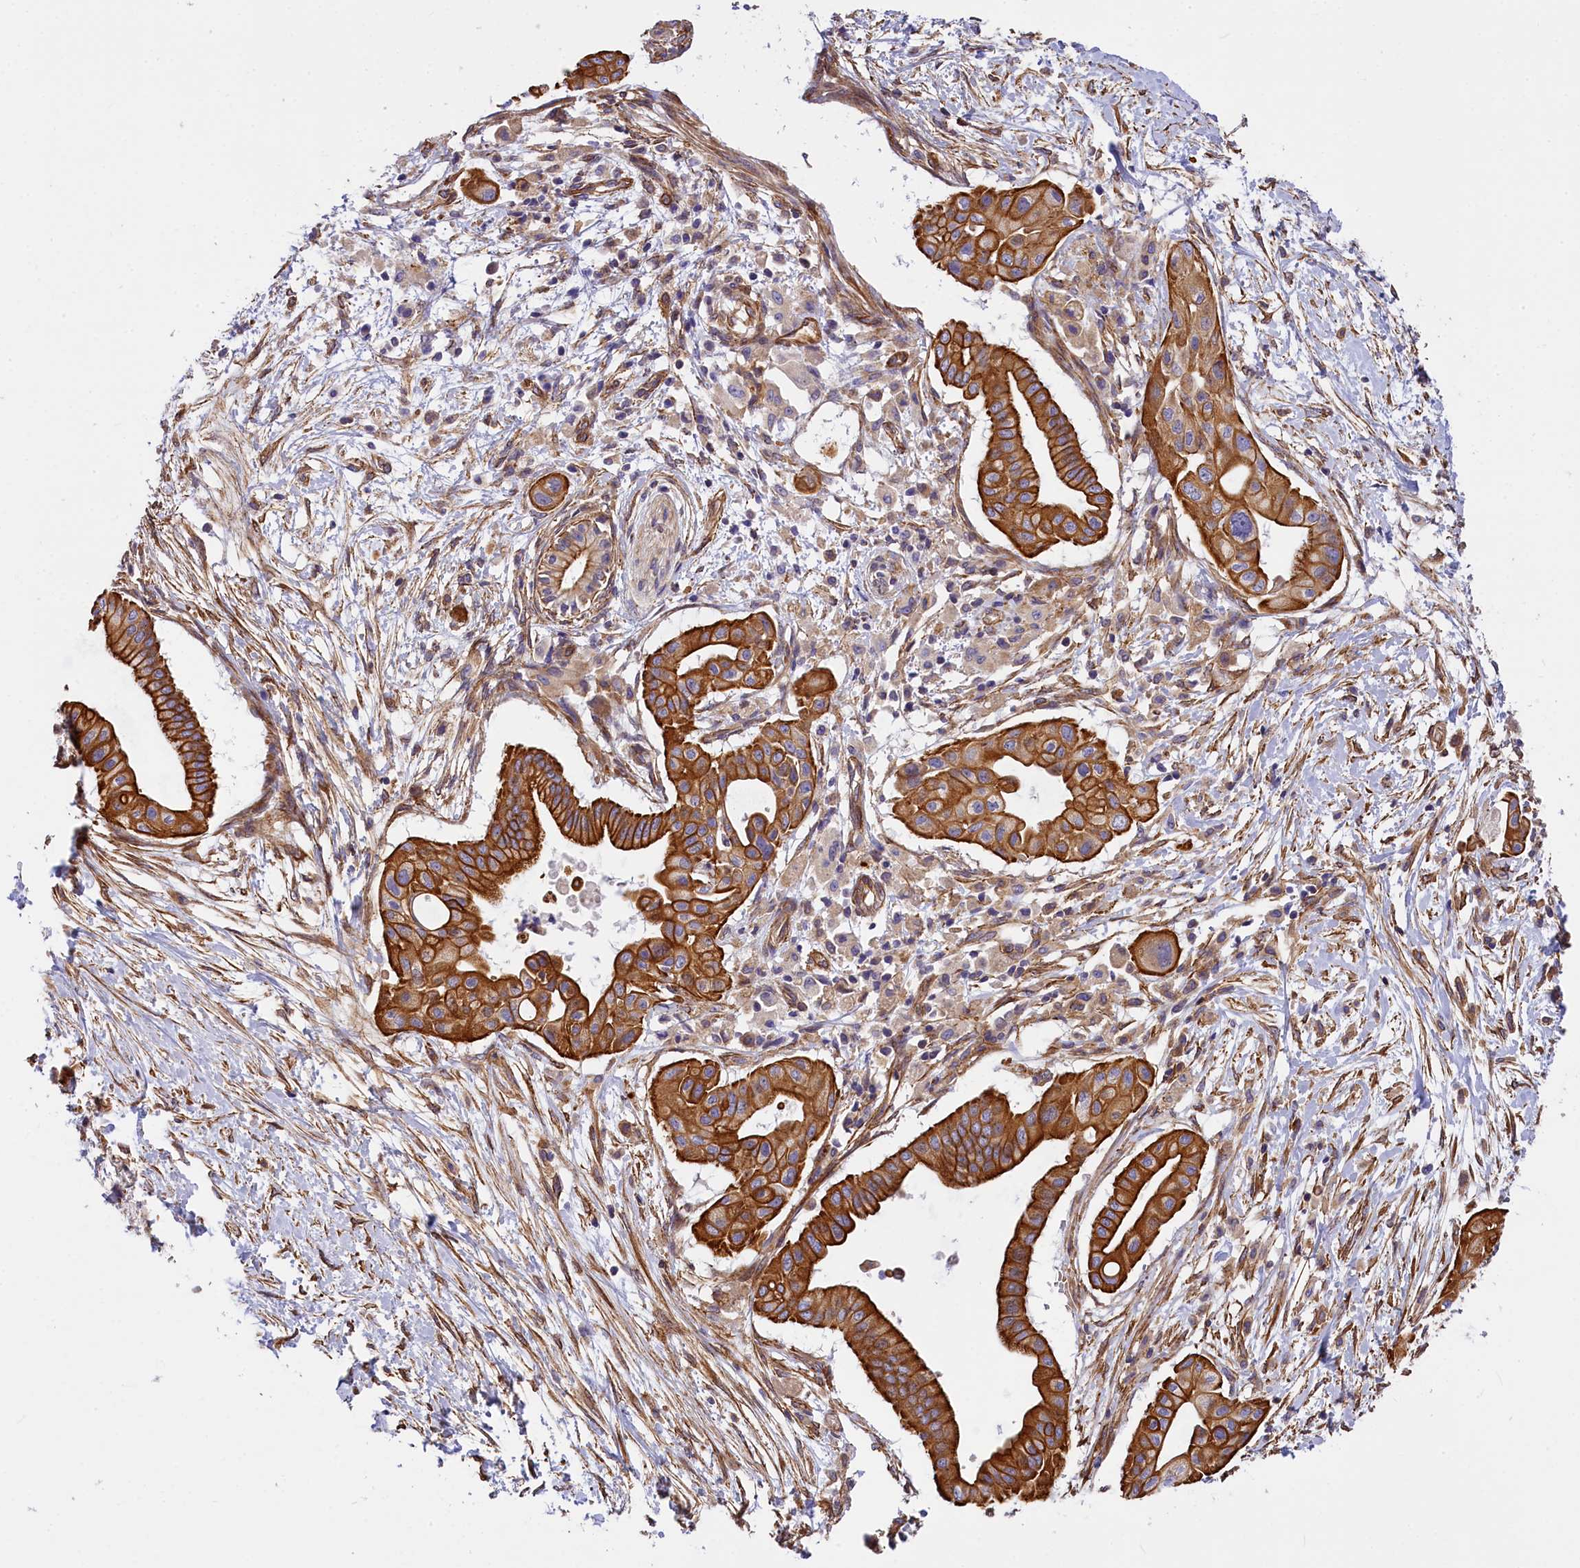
{"staining": {"intensity": "strong", "quantity": ">75%", "location": "cytoplasmic/membranous"}, "tissue": "pancreatic cancer", "cell_type": "Tumor cells", "image_type": "cancer", "snomed": [{"axis": "morphology", "description": "Adenocarcinoma, NOS"}, {"axis": "topography", "description": "Pancreas"}], "caption": "Immunohistochemical staining of pancreatic cancer (adenocarcinoma) shows high levels of strong cytoplasmic/membranous protein expression in approximately >75% of tumor cells.", "gene": "MED20", "patient": {"sex": "male", "age": 68}}